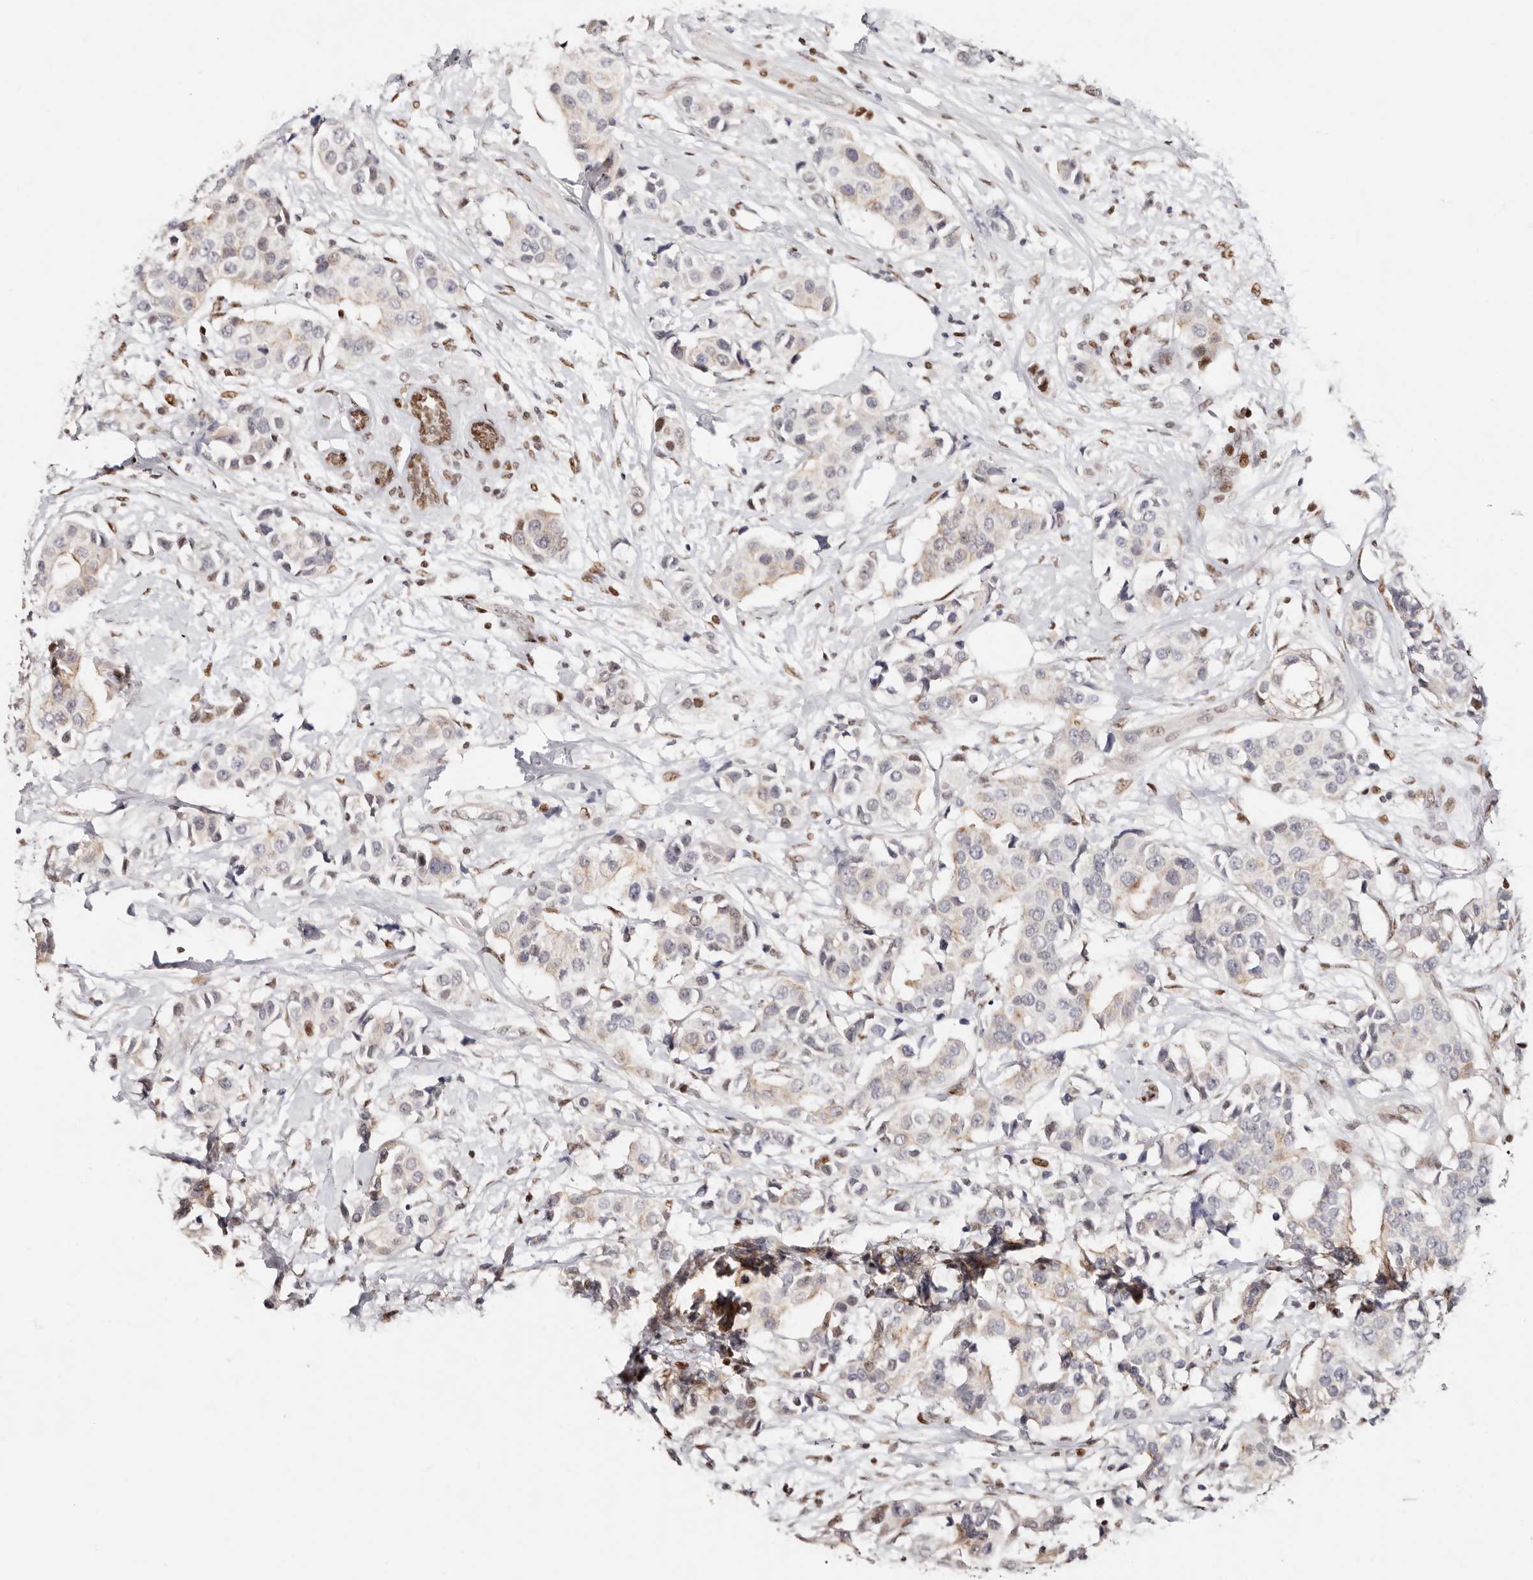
{"staining": {"intensity": "weak", "quantity": "<25%", "location": "cytoplasmic/membranous"}, "tissue": "breast cancer", "cell_type": "Tumor cells", "image_type": "cancer", "snomed": [{"axis": "morphology", "description": "Normal tissue, NOS"}, {"axis": "morphology", "description": "Duct carcinoma"}, {"axis": "topography", "description": "Breast"}], "caption": "This is an immunohistochemistry (IHC) histopathology image of breast invasive ductal carcinoma. There is no staining in tumor cells.", "gene": "IQGAP3", "patient": {"sex": "female", "age": 39}}